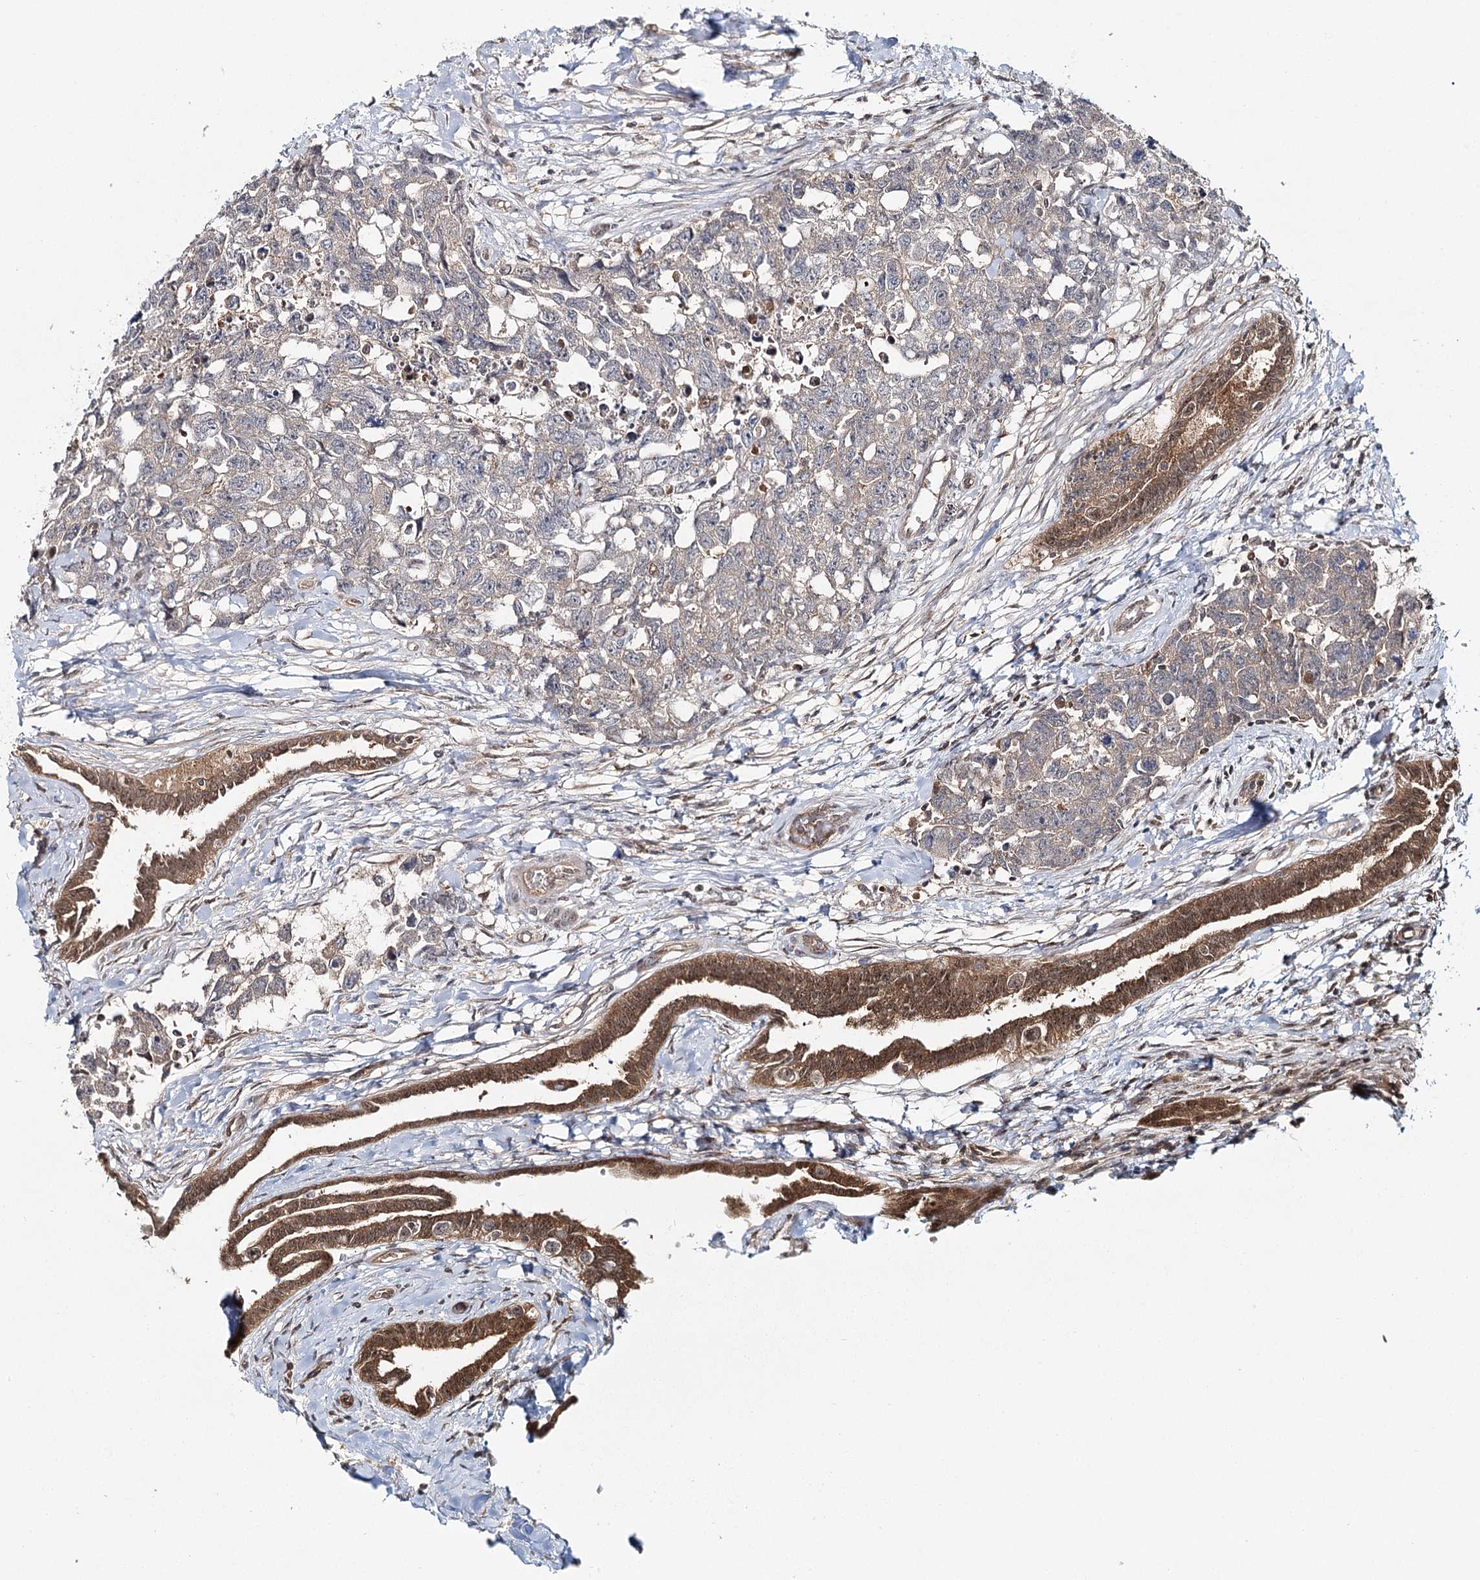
{"staining": {"intensity": "negative", "quantity": "none", "location": "none"}, "tissue": "testis cancer", "cell_type": "Tumor cells", "image_type": "cancer", "snomed": [{"axis": "morphology", "description": "Carcinoma, Embryonal, NOS"}, {"axis": "topography", "description": "Testis"}], "caption": "Tumor cells are negative for protein expression in human embryonal carcinoma (testis).", "gene": "FAM120B", "patient": {"sex": "male", "age": 31}}